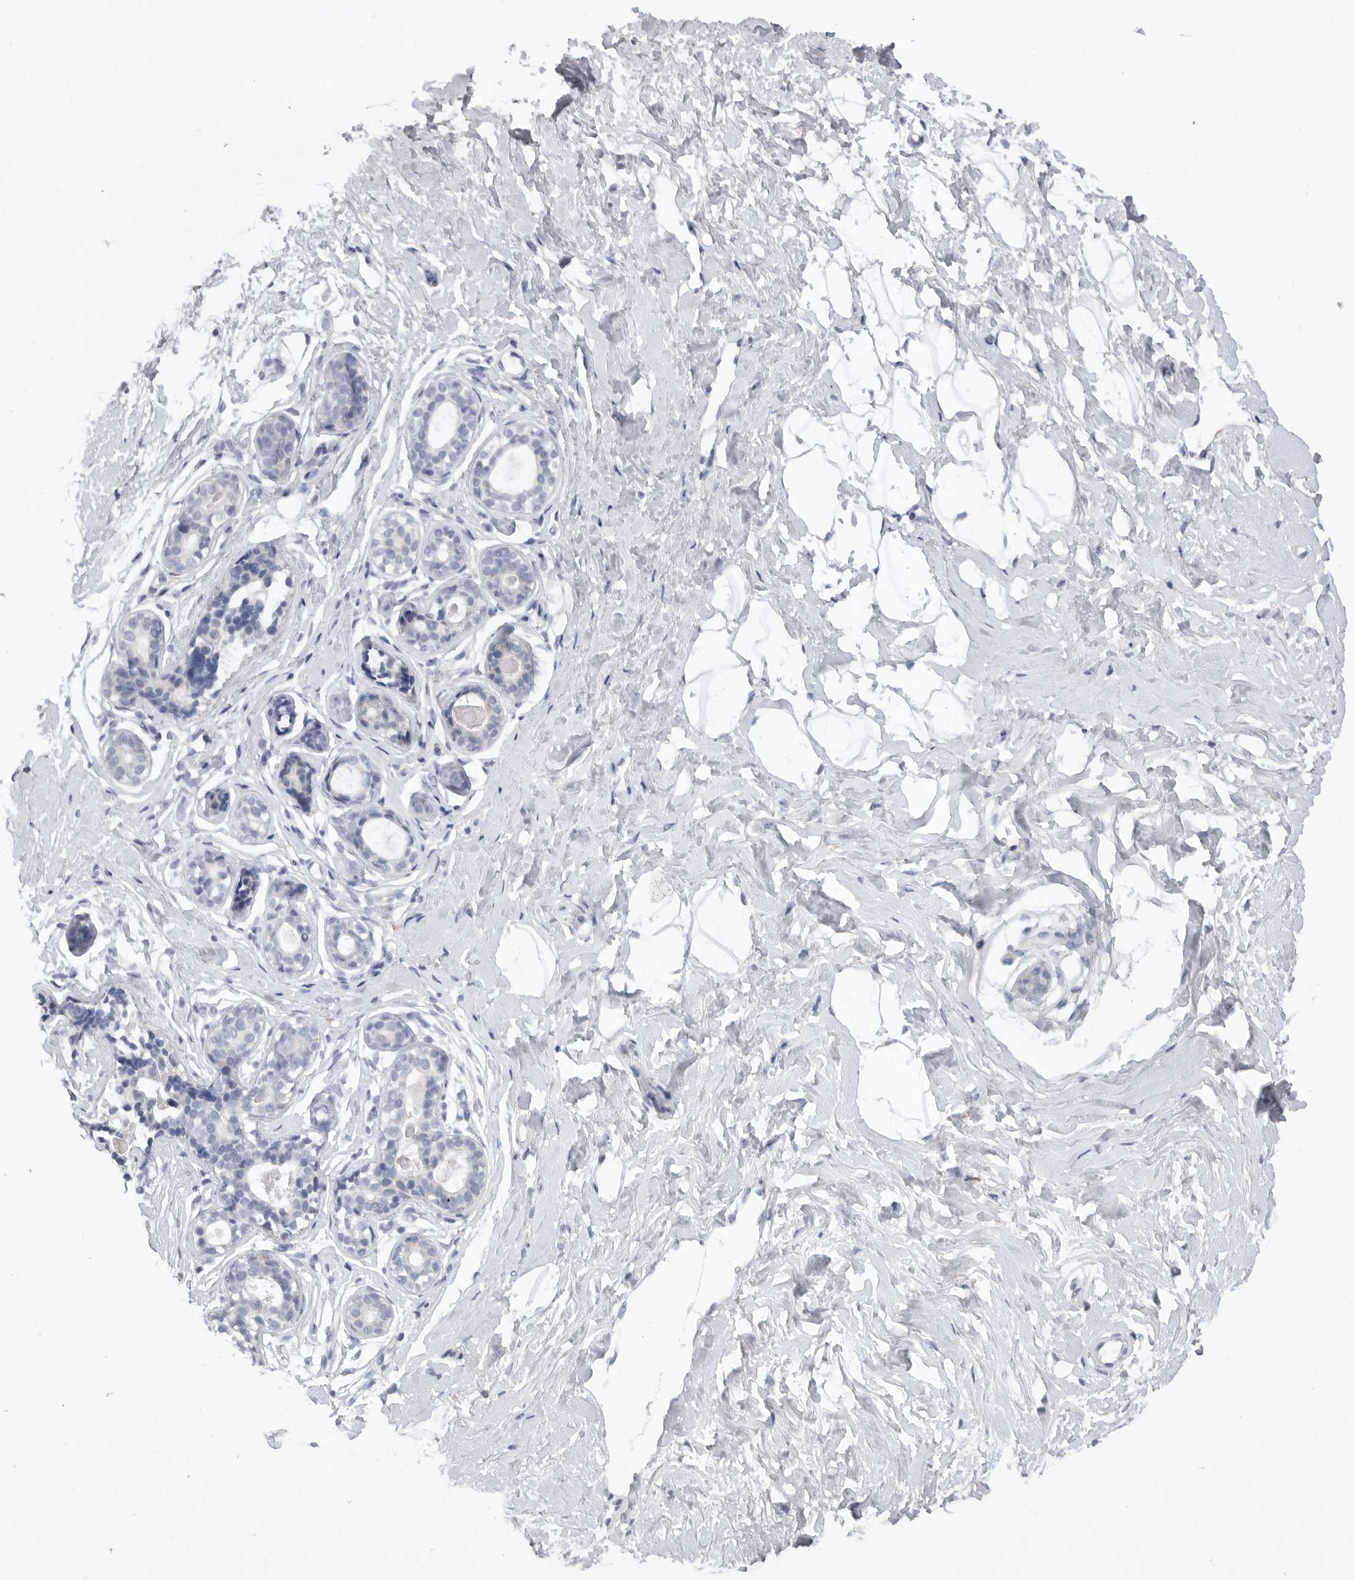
{"staining": {"intensity": "negative", "quantity": "none", "location": "none"}, "tissue": "breast", "cell_type": "Adipocytes", "image_type": "normal", "snomed": [{"axis": "morphology", "description": "Normal tissue, NOS"}, {"axis": "morphology", "description": "Adenoma, NOS"}, {"axis": "topography", "description": "Breast"}], "caption": "There is no significant staining in adipocytes of breast. (DAB immunohistochemistry with hematoxylin counter stain).", "gene": "EDEM3", "patient": {"sex": "female", "age": 23}}